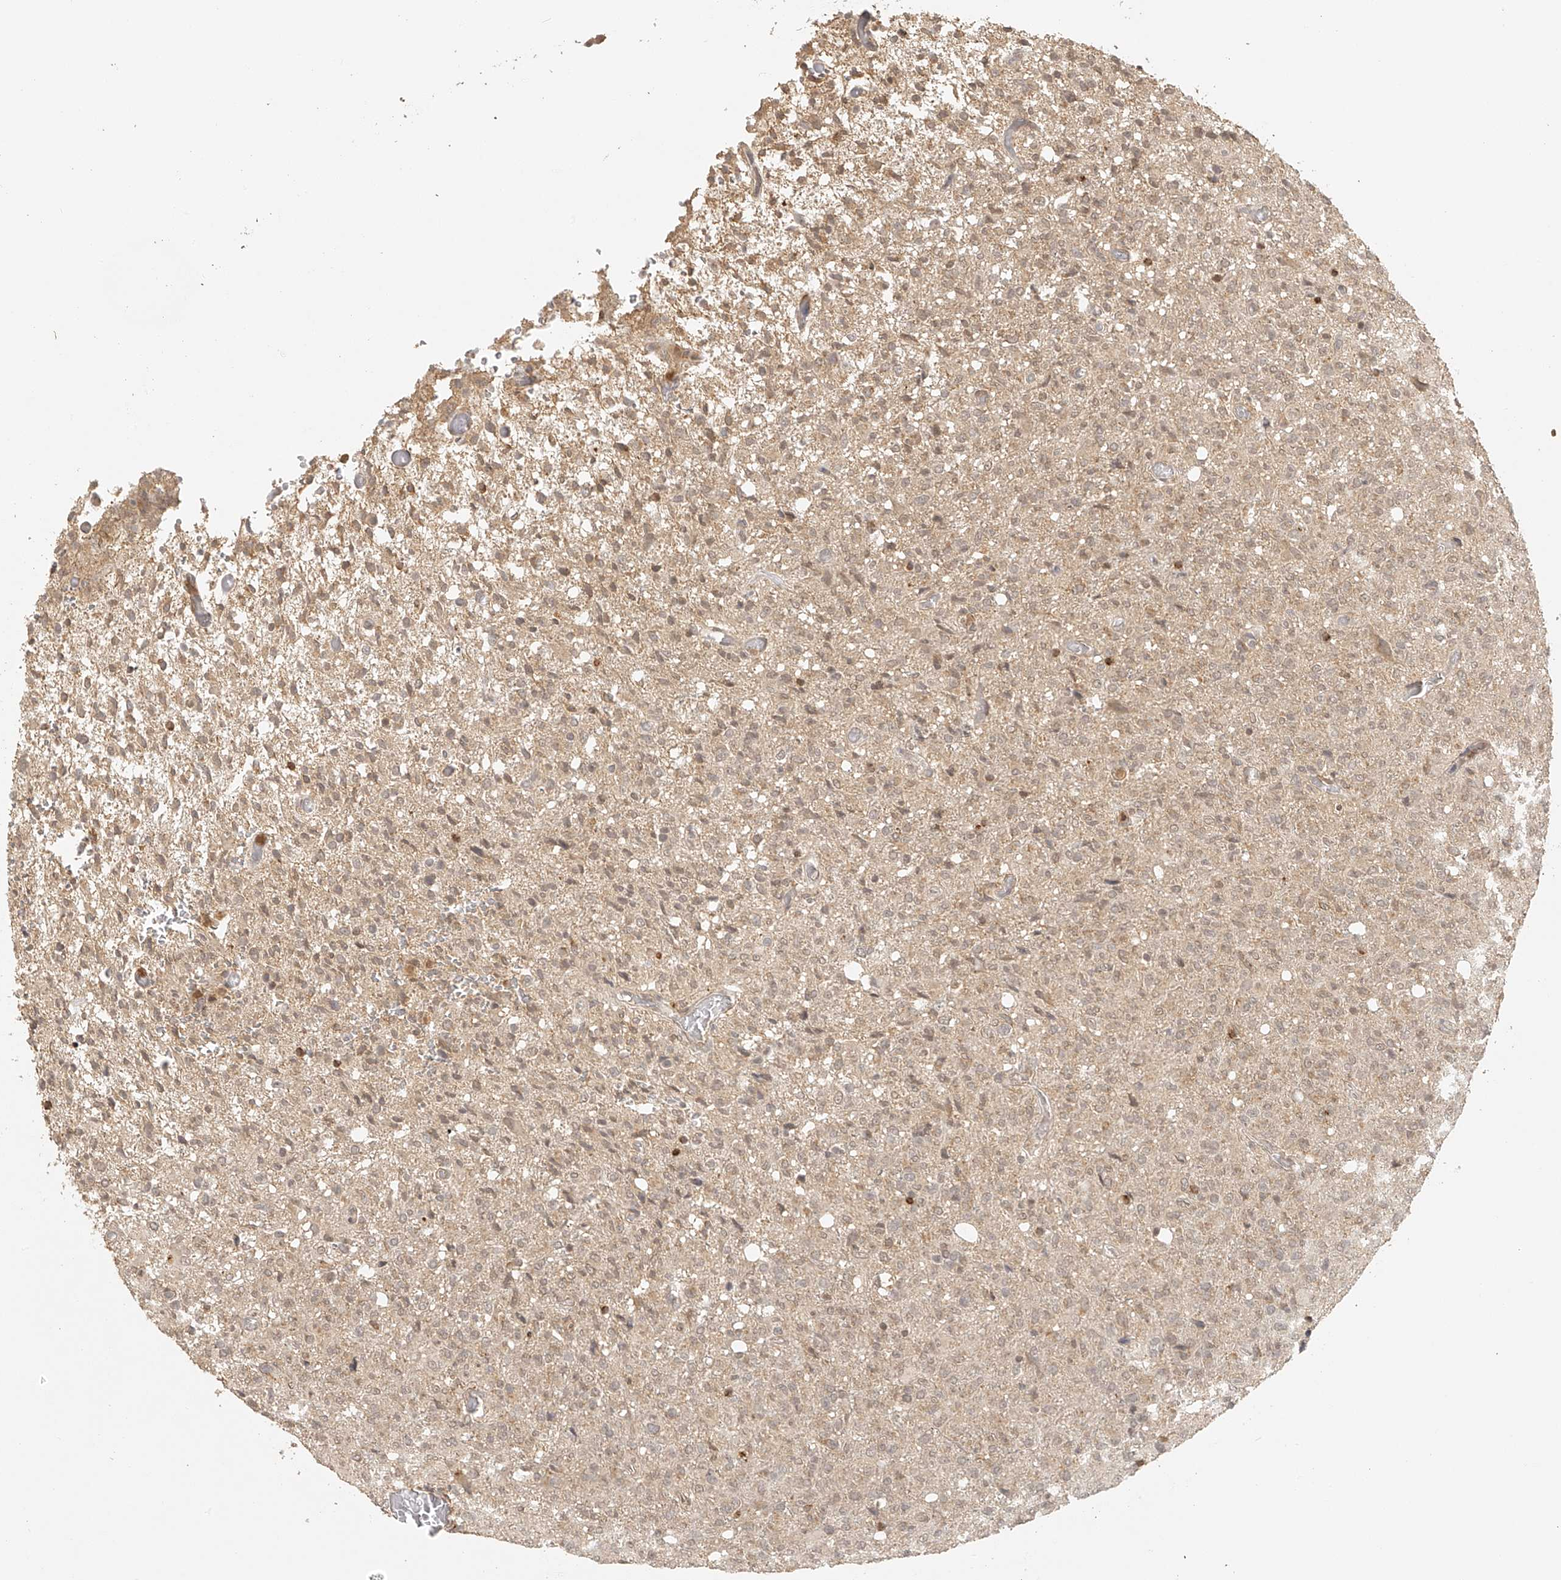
{"staining": {"intensity": "negative", "quantity": "none", "location": "none"}, "tissue": "glioma", "cell_type": "Tumor cells", "image_type": "cancer", "snomed": [{"axis": "morphology", "description": "Glioma, malignant, High grade"}, {"axis": "topography", "description": "Brain"}], "caption": "A histopathology image of human malignant high-grade glioma is negative for staining in tumor cells.", "gene": "BCL2L11", "patient": {"sex": "female", "age": 57}}